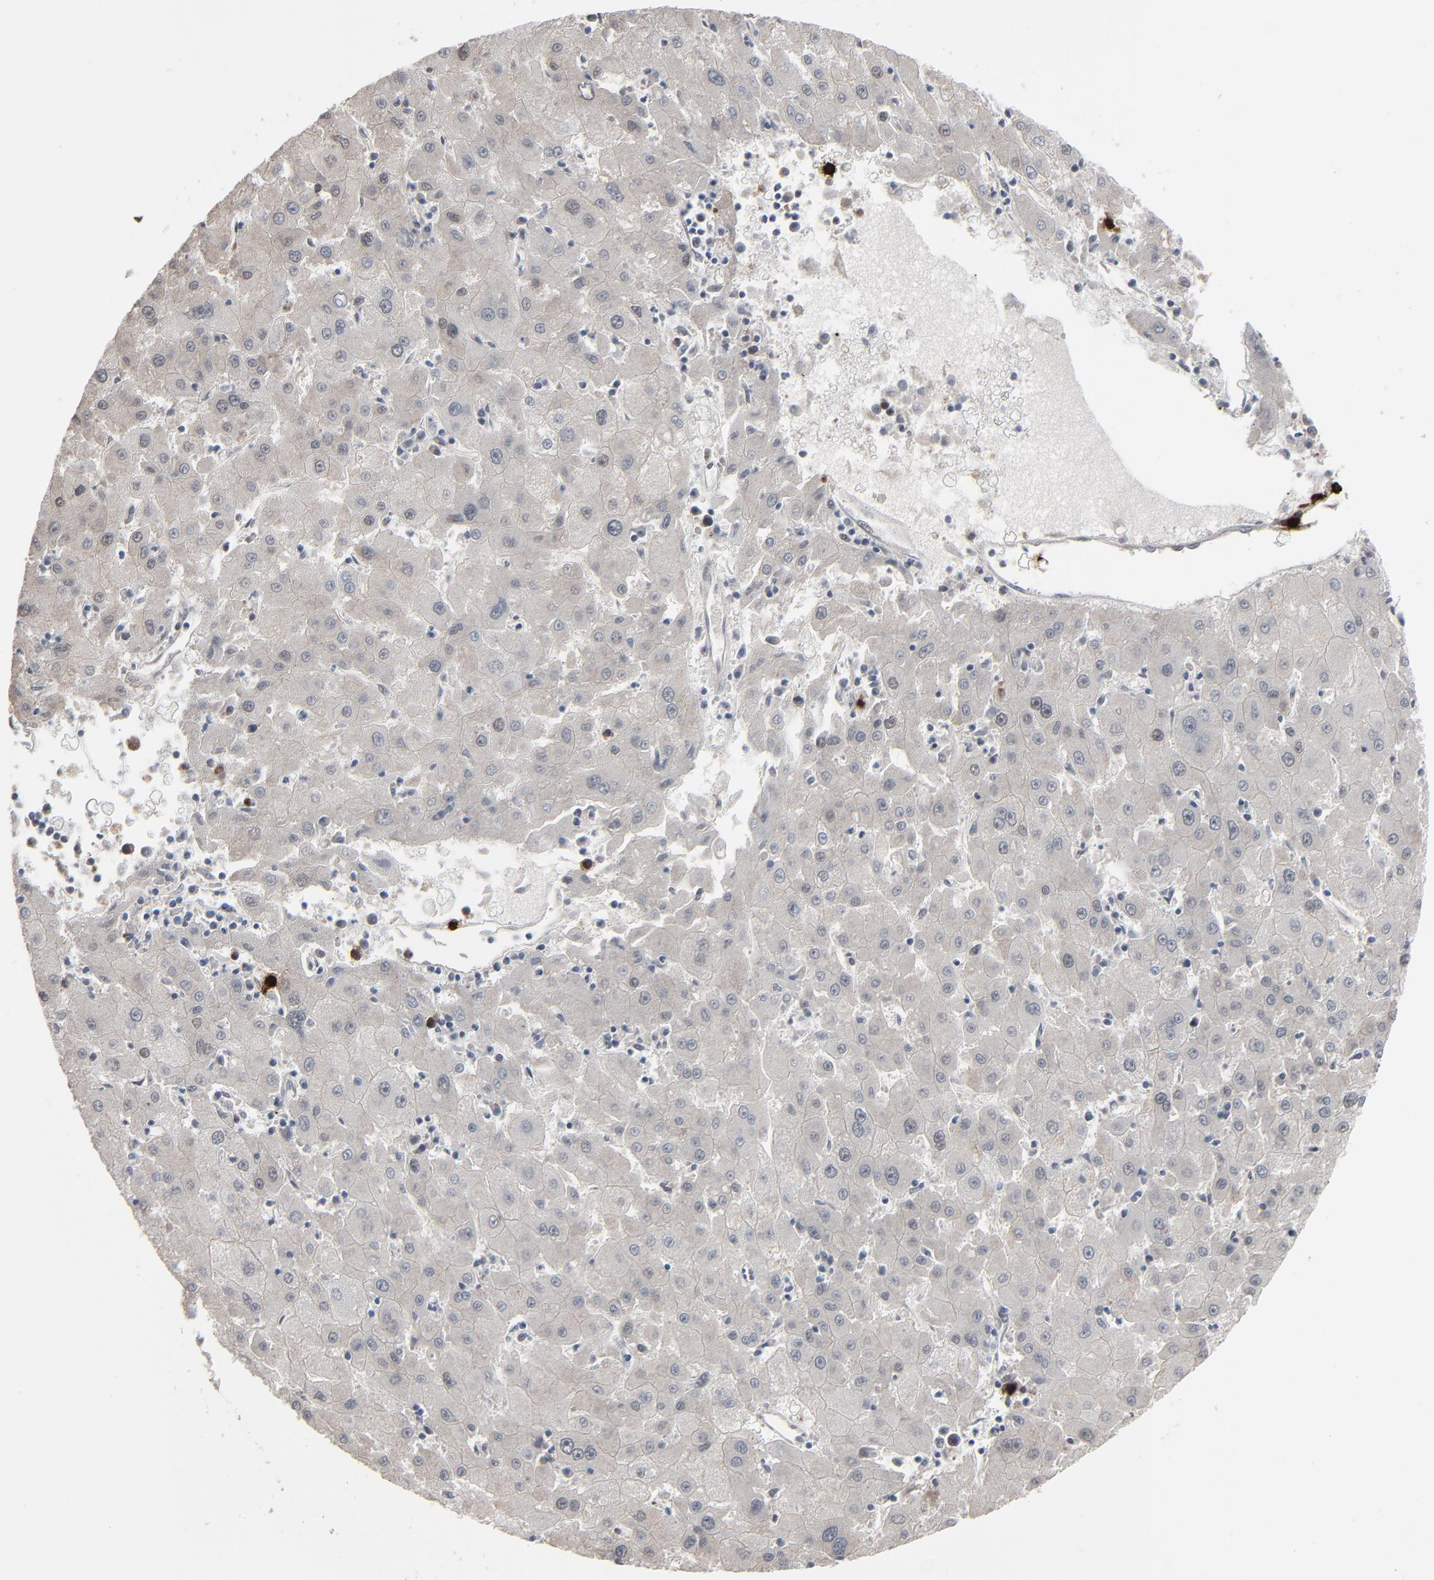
{"staining": {"intensity": "weak", "quantity": "<25%", "location": "cytoplasmic/membranous"}, "tissue": "liver cancer", "cell_type": "Tumor cells", "image_type": "cancer", "snomed": [{"axis": "morphology", "description": "Carcinoma, Hepatocellular, NOS"}, {"axis": "topography", "description": "Liver"}], "caption": "The photomicrograph demonstrates no significant expression in tumor cells of hepatocellular carcinoma (liver).", "gene": "MEIS2", "patient": {"sex": "male", "age": 72}}